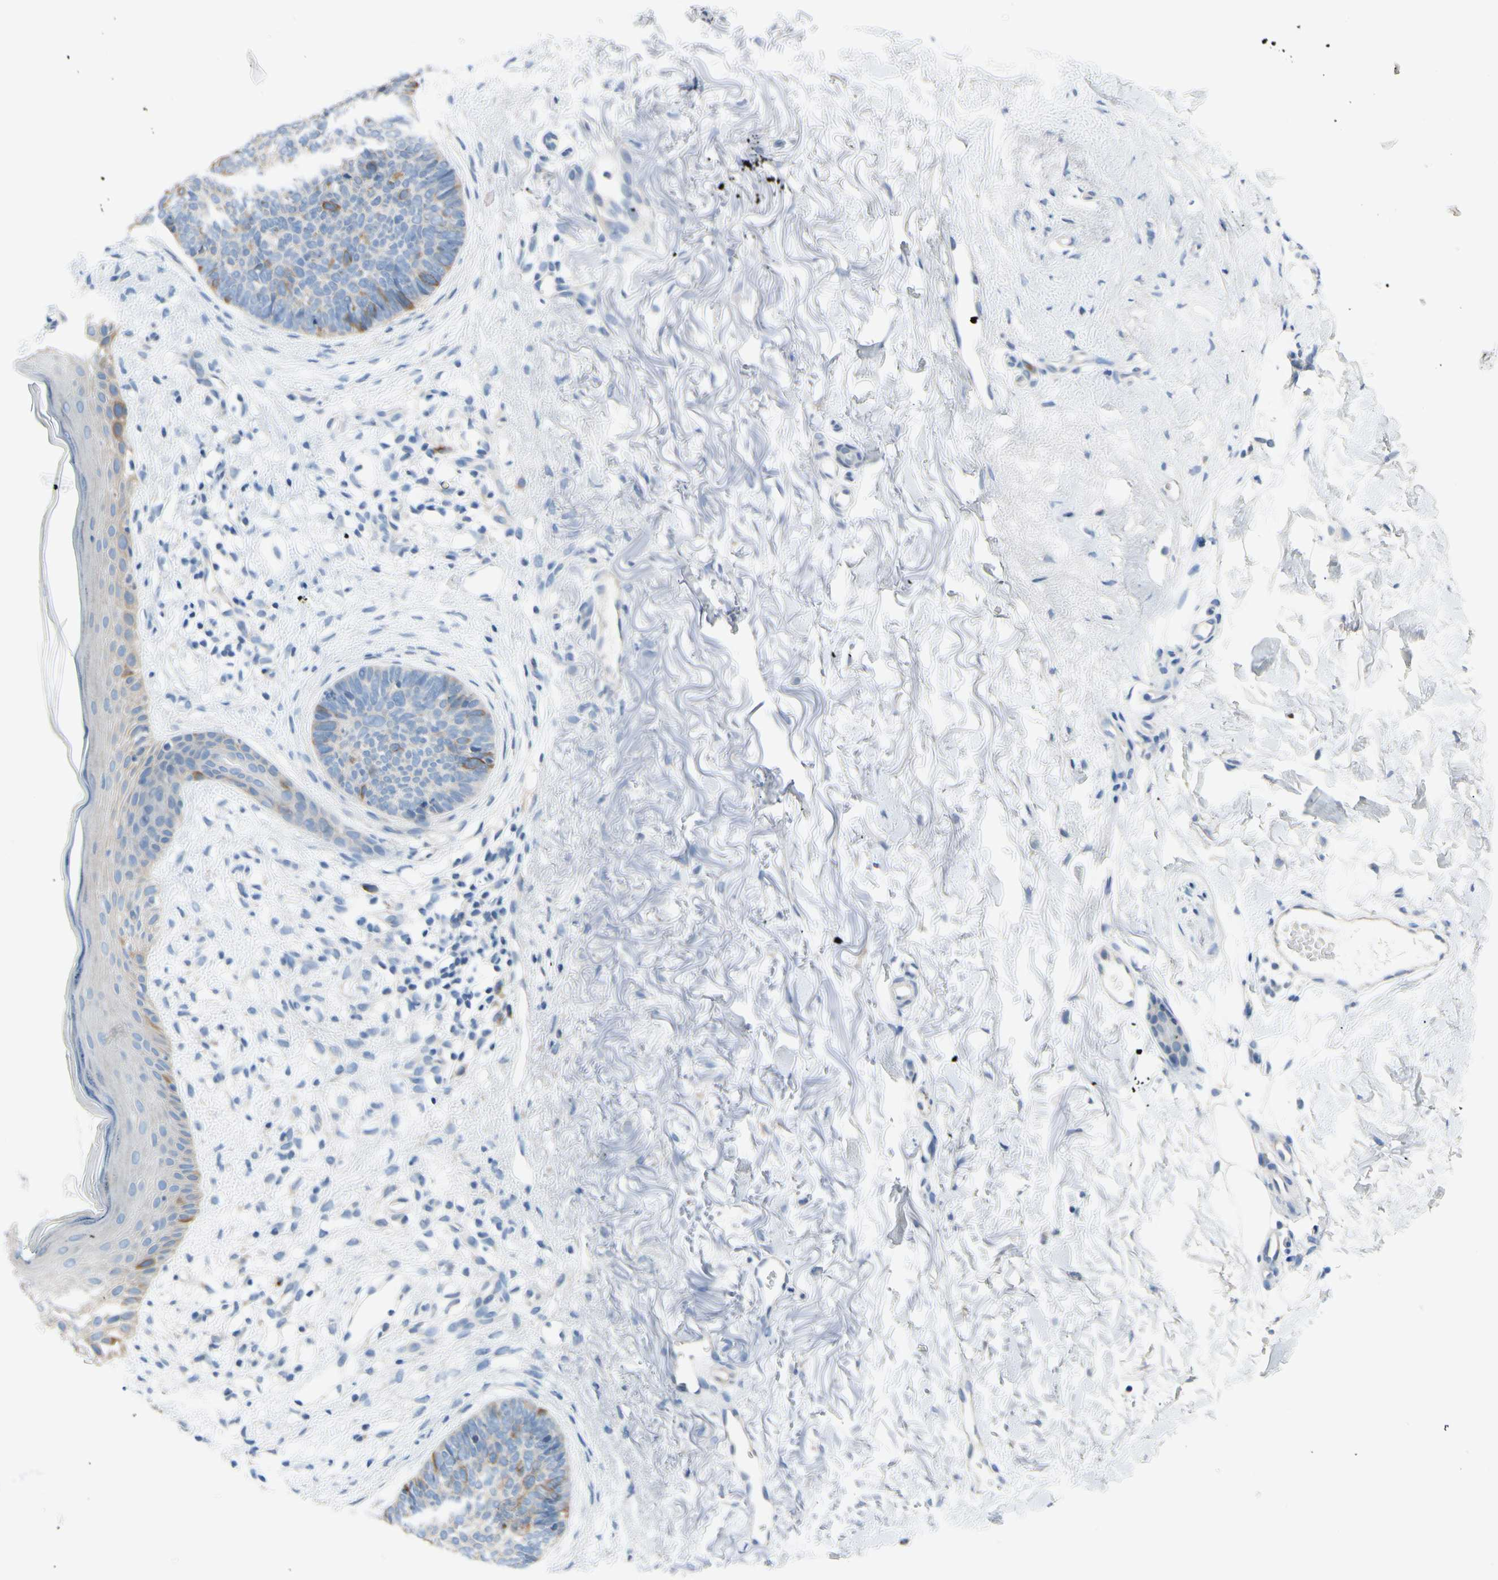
{"staining": {"intensity": "moderate", "quantity": "<25%", "location": "cytoplasmic/membranous"}, "tissue": "skin cancer", "cell_type": "Tumor cells", "image_type": "cancer", "snomed": [{"axis": "morphology", "description": "Basal cell carcinoma"}, {"axis": "topography", "description": "Skin"}], "caption": "Basal cell carcinoma (skin) stained with DAB IHC displays low levels of moderate cytoplasmic/membranous positivity in about <25% of tumor cells.", "gene": "CKAP2", "patient": {"sex": "female", "age": 70}}